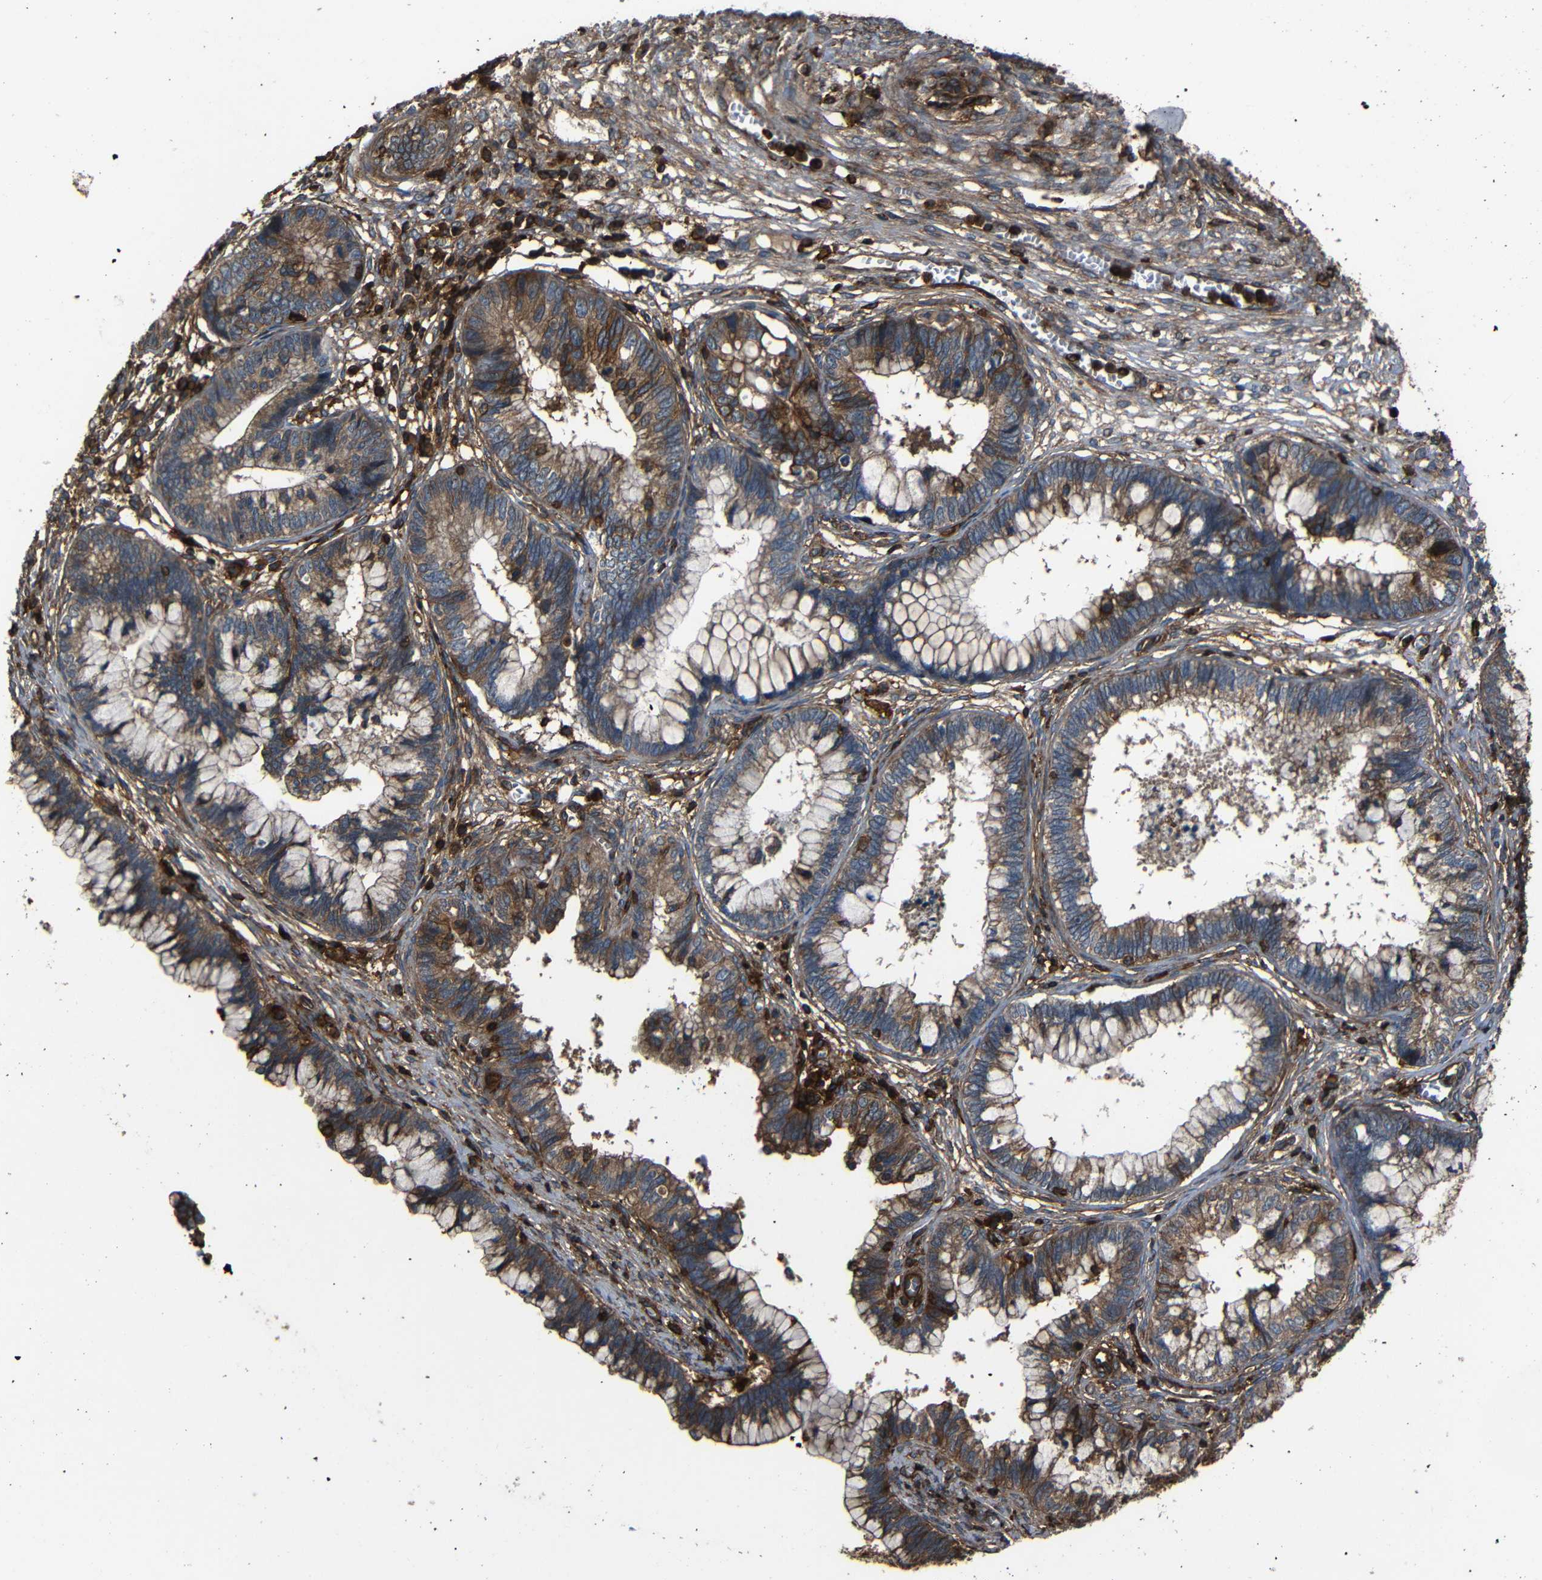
{"staining": {"intensity": "moderate", "quantity": ">75%", "location": "cytoplasmic/membranous"}, "tissue": "cervical cancer", "cell_type": "Tumor cells", "image_type": "cancer", "snomed": [{"axis": "morphology", "description": "Adenocarcinoma, NOS"}, {"axis": "topography", "description": "Cervix"}], "caption": "Cervical cancer stained with IHC exhibits moderate cytoplasmic/membranous expression in approximately >75% of tumor cells. The staining was performed using DAB to visualize the protein expression in brown, while the nuclei were stained in blue with hematoxylin (Magnification: 20x).", "gene": "ADGRE5", "patient": {"sex": "female", "age": 44}}